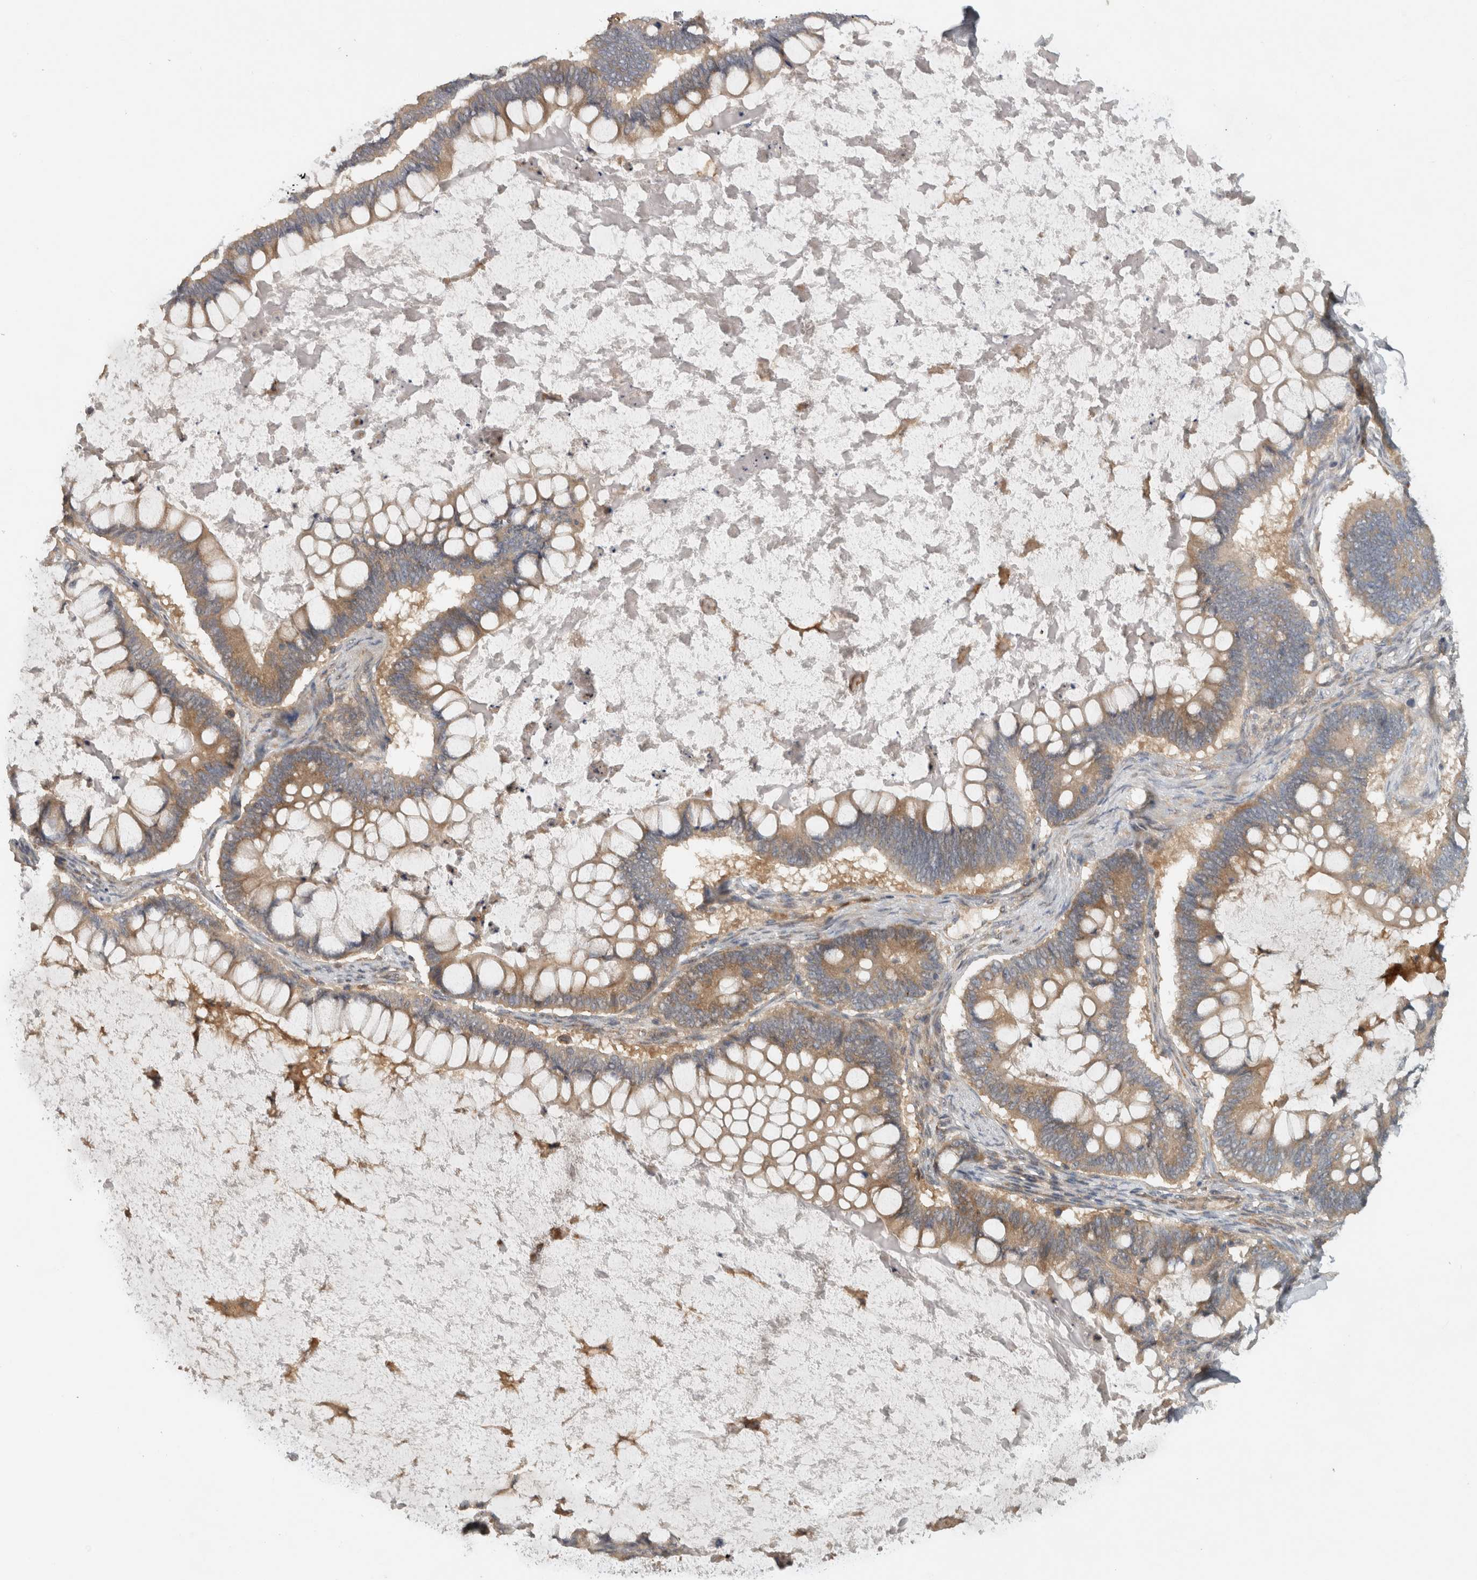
{"staining": {"intensity": "moderate", "quantity": ">75%", "location": "cytoplasmic/membranous"}, "tissue": "ovarian cancer", "cell_type": "Tumor cells", "image_type": "cancer", "snomed": [{"axis": "morphology", "description": "Cystadenocarcinoma, mucinous, NOS"}, {"axis": "topography", "description": "Ovary"}], "caption": "There is medium levels of moderate cytoplasmic/membranous positivity in tumor cells of mucinous cystadenocarcinoma (ovarian), as demonstrated by immunohistochemical staining (brown color).", "gene": "VEPH1", "patient": {"sex": "female", "age": 61}}